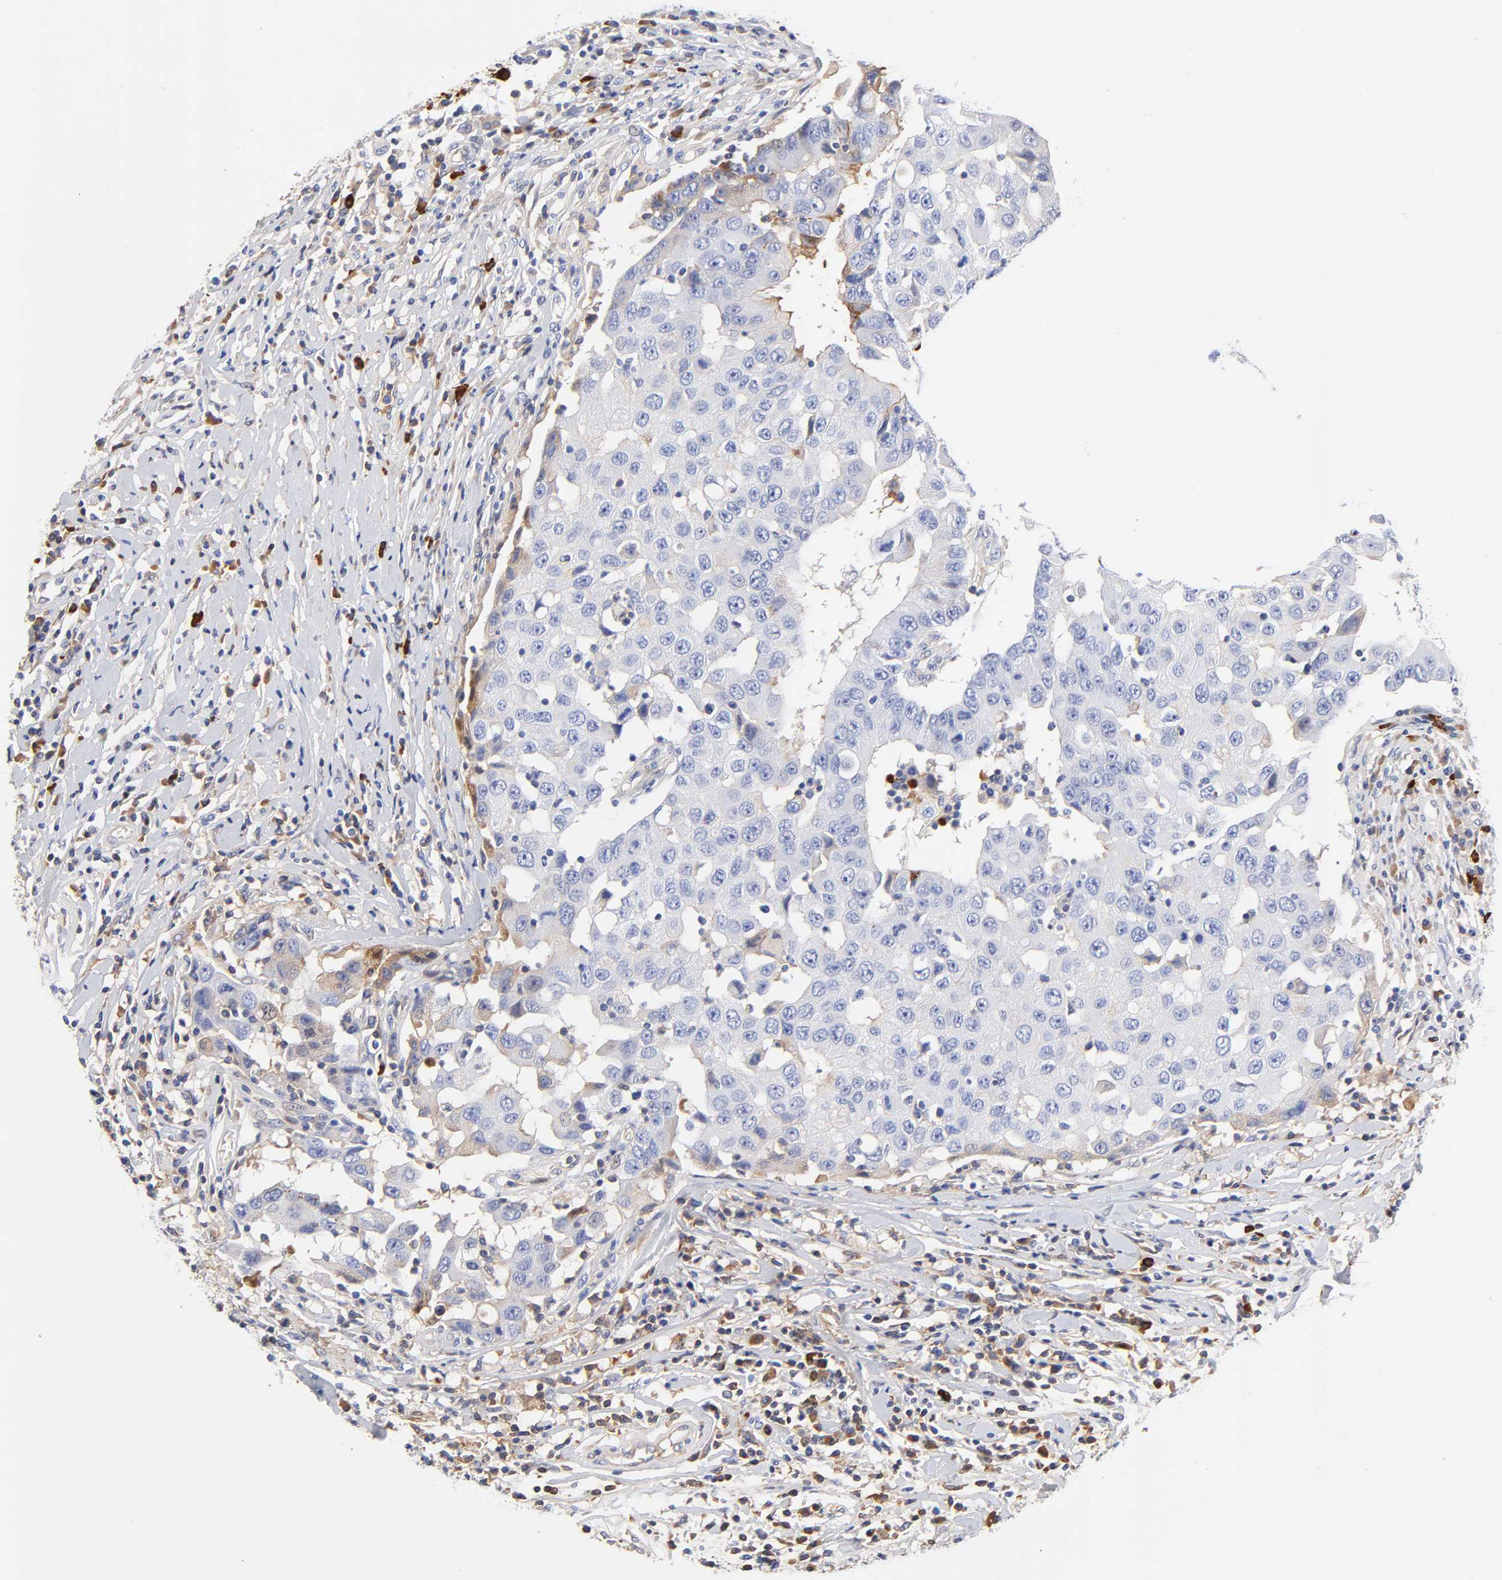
{"staining": {"intensity": "weak", "quantity": "25%-75%", "location": "cytoplasmic/membranous"}, "tissue": "breast cancer", "cell_type": "Tumor cells", "image_type": "cancer", "snomed": [{"axis": "morphology", "description": "Duct carcinoma"}, {"axis": "topography", "description": "Breast"}], "caption": "Brown immunohistochemical staining in breast invasive ductal carcinoma demonstrates weak cytoplasmic/membranous staining in approximately 25%-75% of tumor cells.", "gene": "IGLV3-10", "patient": {"sex": "female", "age": 27}}